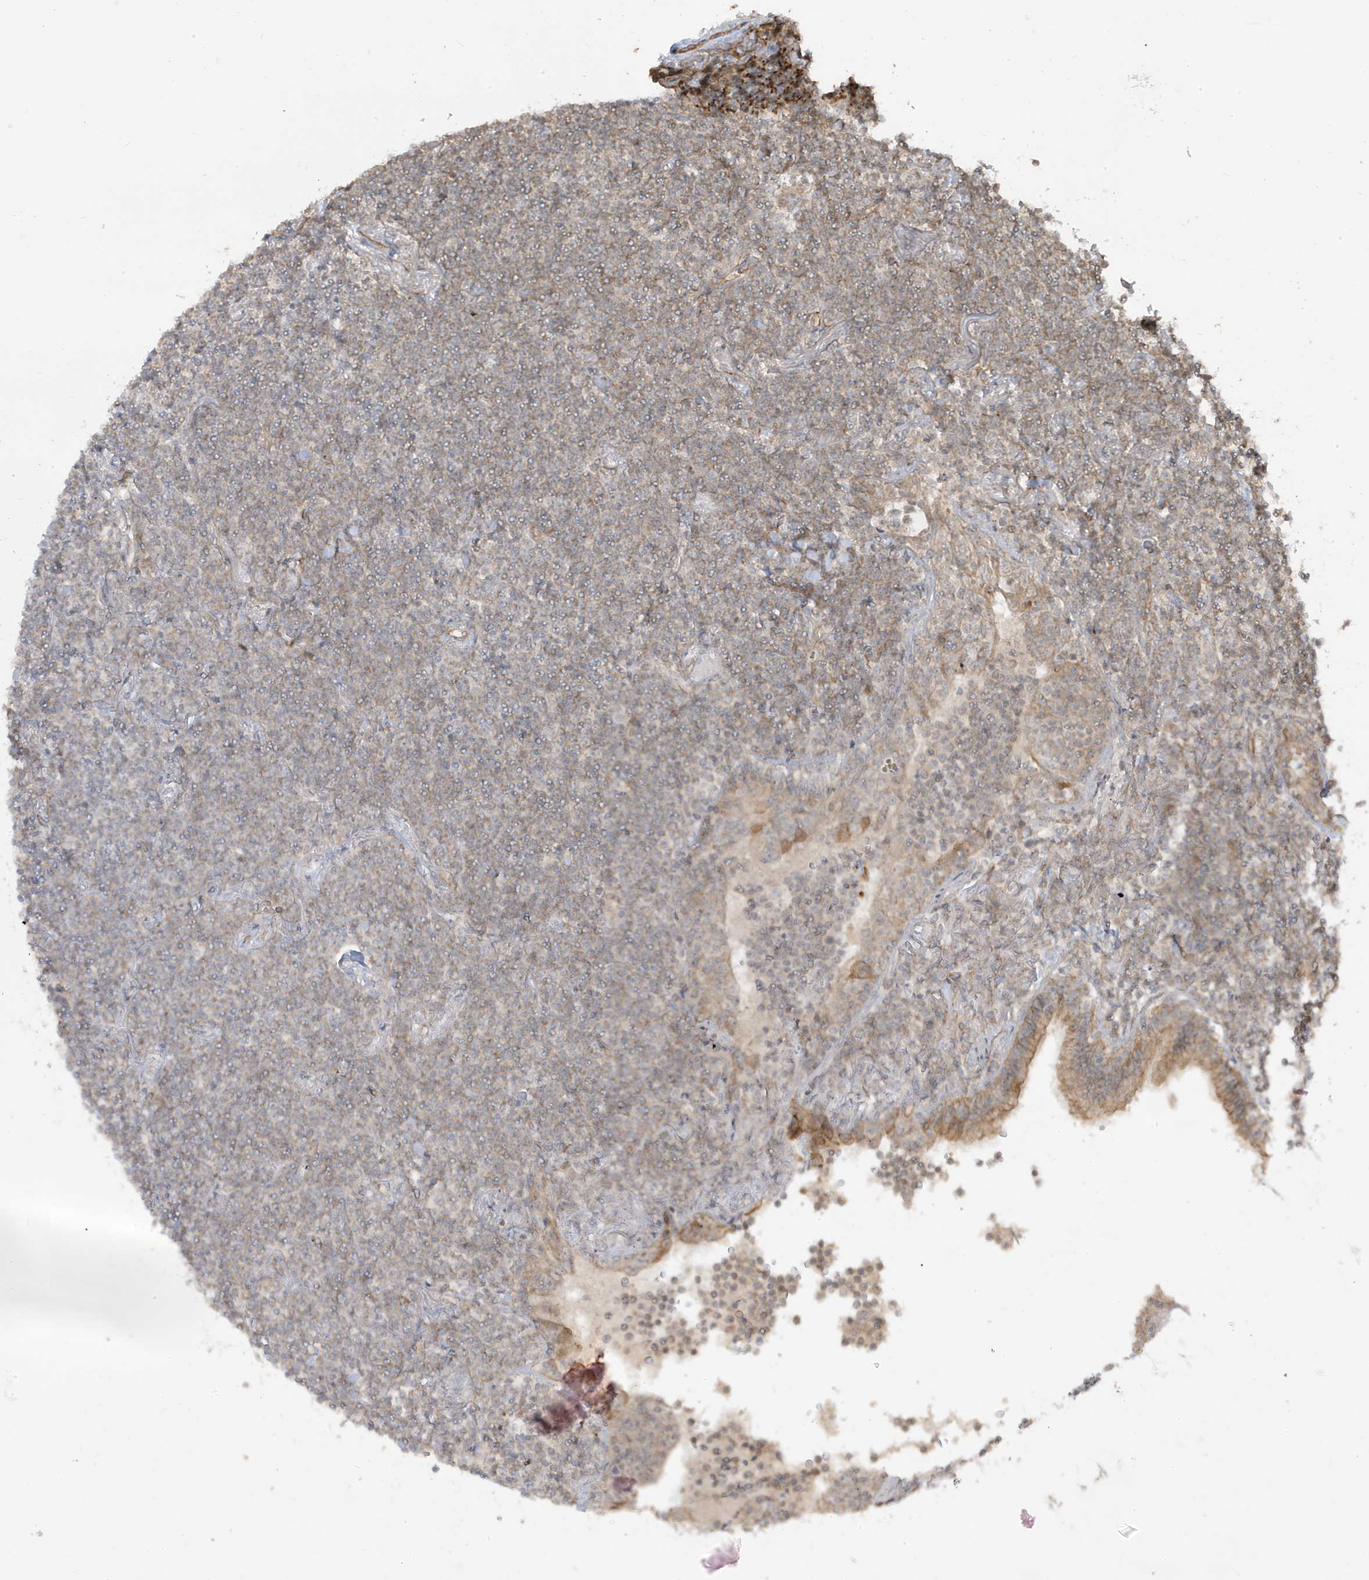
{"staining": {"intensity": "weak", "quantity": "25%-75%", "location": "cytoplasmic/membranous"}, "tissue": "lymphoma", "cell_type": "Tumor cells", "image_type": "cancer", "snomed": [{"axis": "morphology", "description": "Malignant lymphoma, non-Hodgkin's type, Low grade"}, {"axis": "topography", "description": "Lung"}], "caption": "Tumor cells demonstrate low levels of weak cytoplasmic/membranous staining in approximately 25%-75% of cells in lymphoma.", "gene": "DNAJC12", "patient": {"sex": "female", "age": 71}}